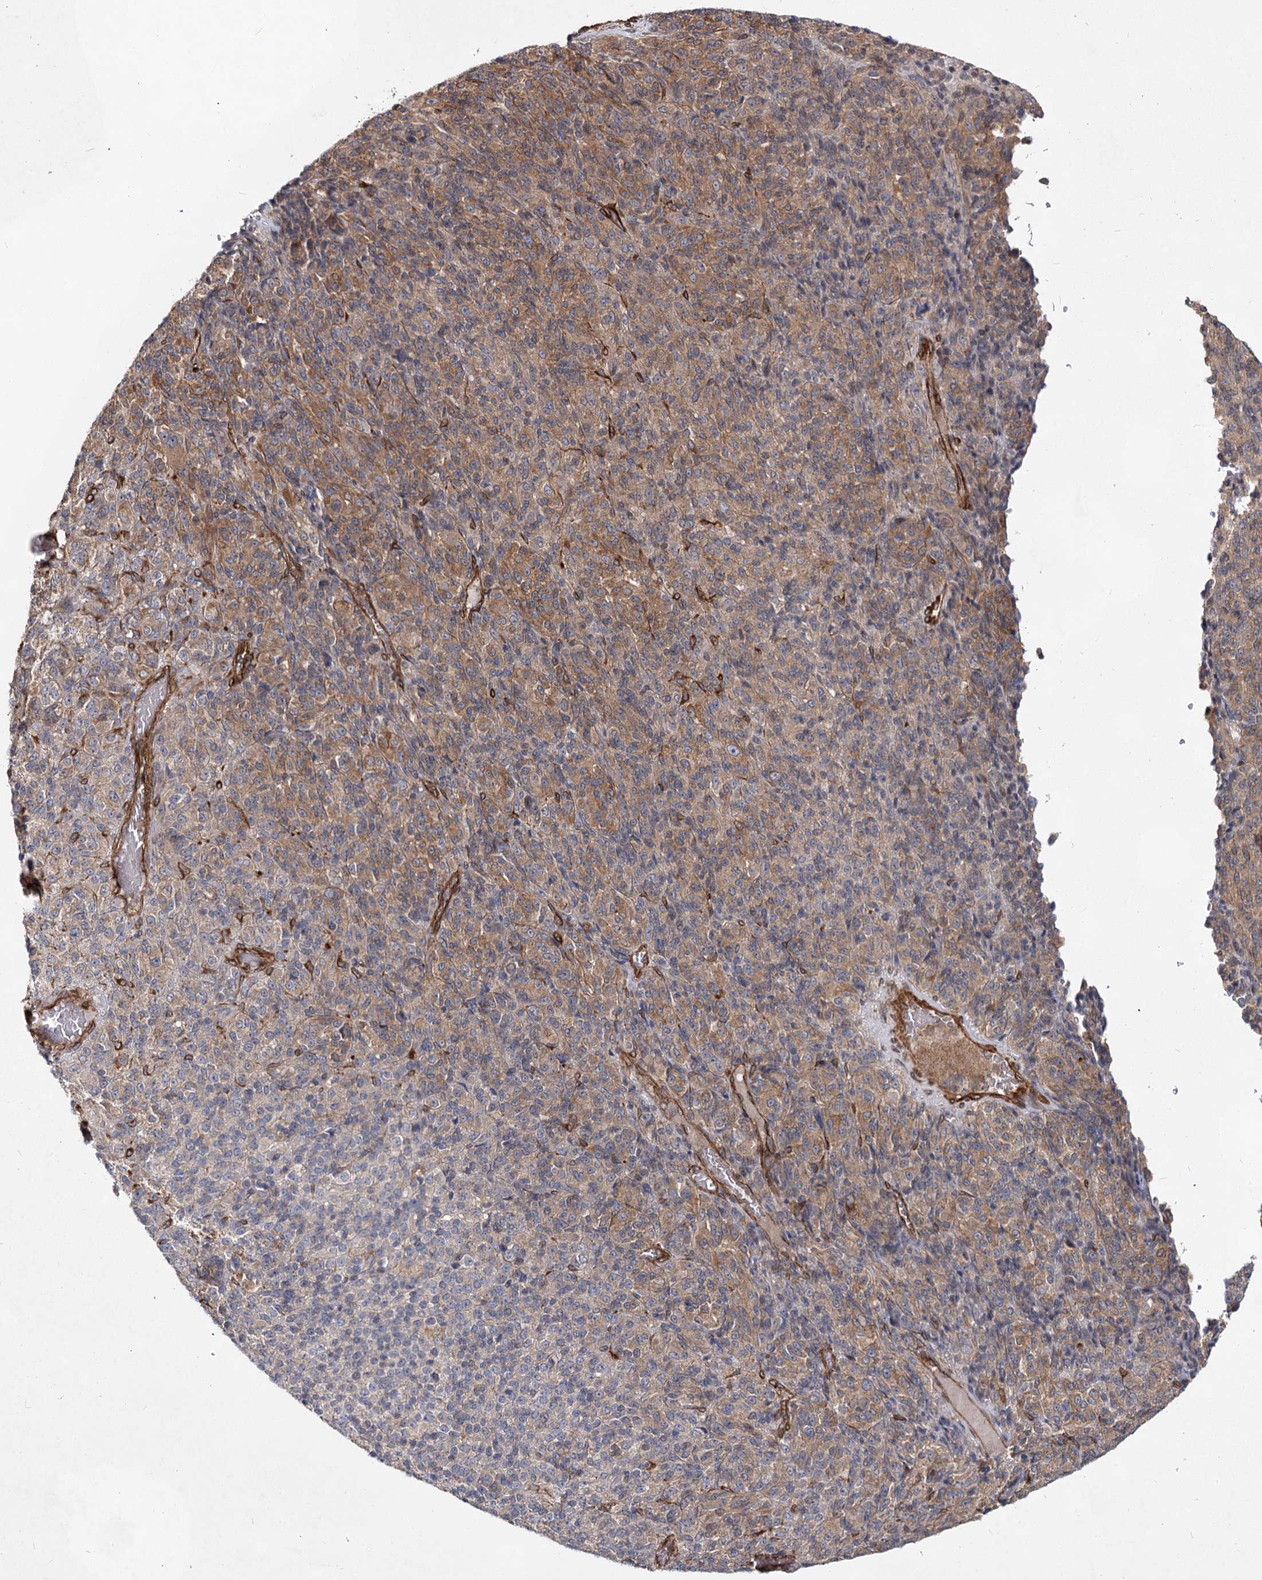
{"staining": {"intensity": "moderate", "quantity": "<25%", "location": "cytoplasmic/membranous"}, "tissue": "melanoma", "cell_type": "Tumor cells", "image_type": "cancer", "snomed": [{"axis": "morphology", "description": "Malignant melanoma, Metastatic site"}, {"axis": "topography", "description": "Brain"}], "caption": "Protein staining exhibits moderate cytoplasmic/membranous expression in about <25% of tumor cells in malignant melanoma (metastatic site). (brown staining indicates protein expression, while blue staining denotes nuclei).", "gene": "IQSEC1", "patient": {"sex": "female", "age": 56}}